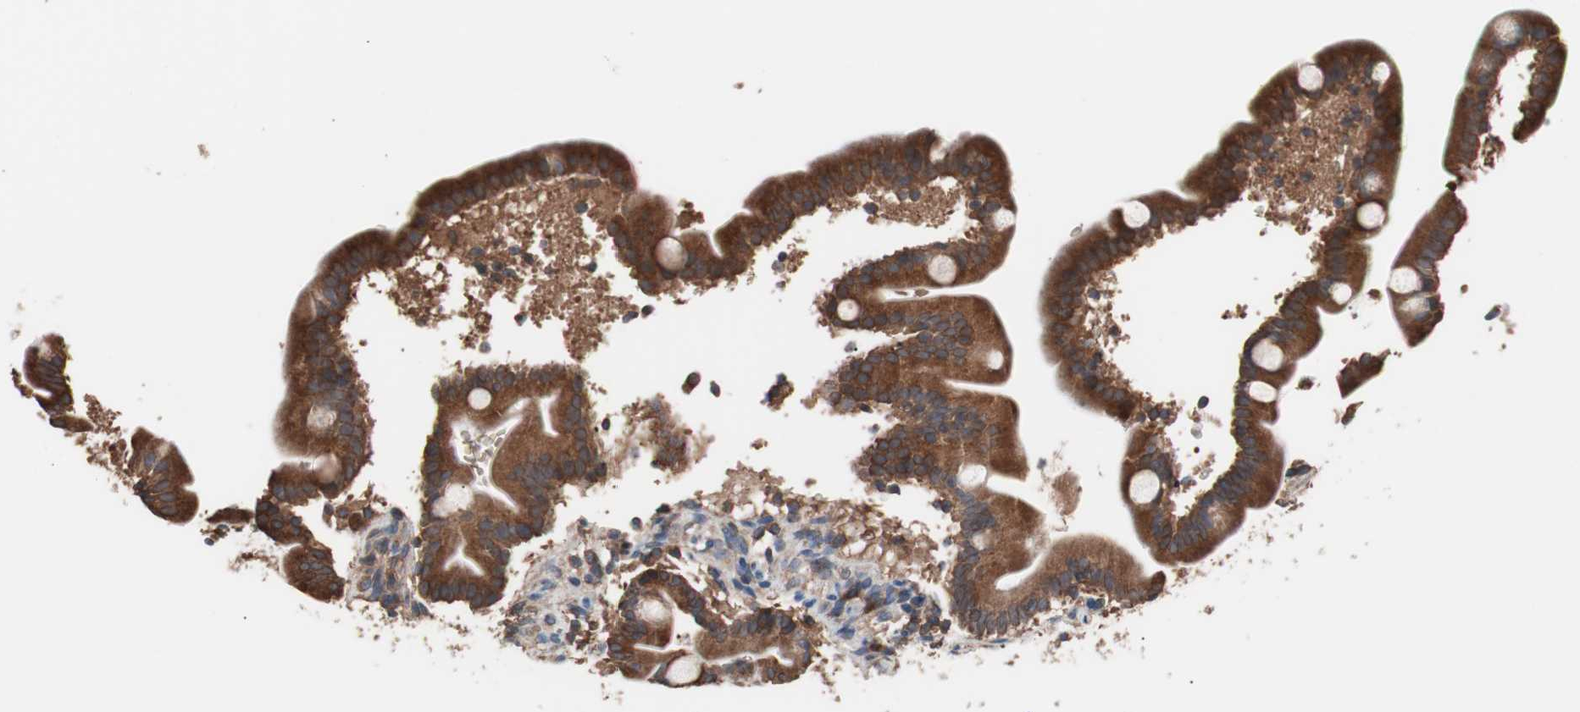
{"staining": {"intensity": "strong", "quantity": ">75%", "location": "cytoplasmic/membranous"}, "tissue": "duodenum", "cell_type": "Glandular cells", "image_type": "normal", "snomed": [{"axis": "morphology", "description": "Normal tissue, NOS"}, {"axis": "topography", "description": "Duodenum"}], "caption": "Immunohistochemical staining of normal human duodenum reveals high levels of strong cytoplasmic/membranous expression in approximately >75% of glandular cells.", "gene": "GLYCTK", "patient": {"sex": "male", "age": 54}}